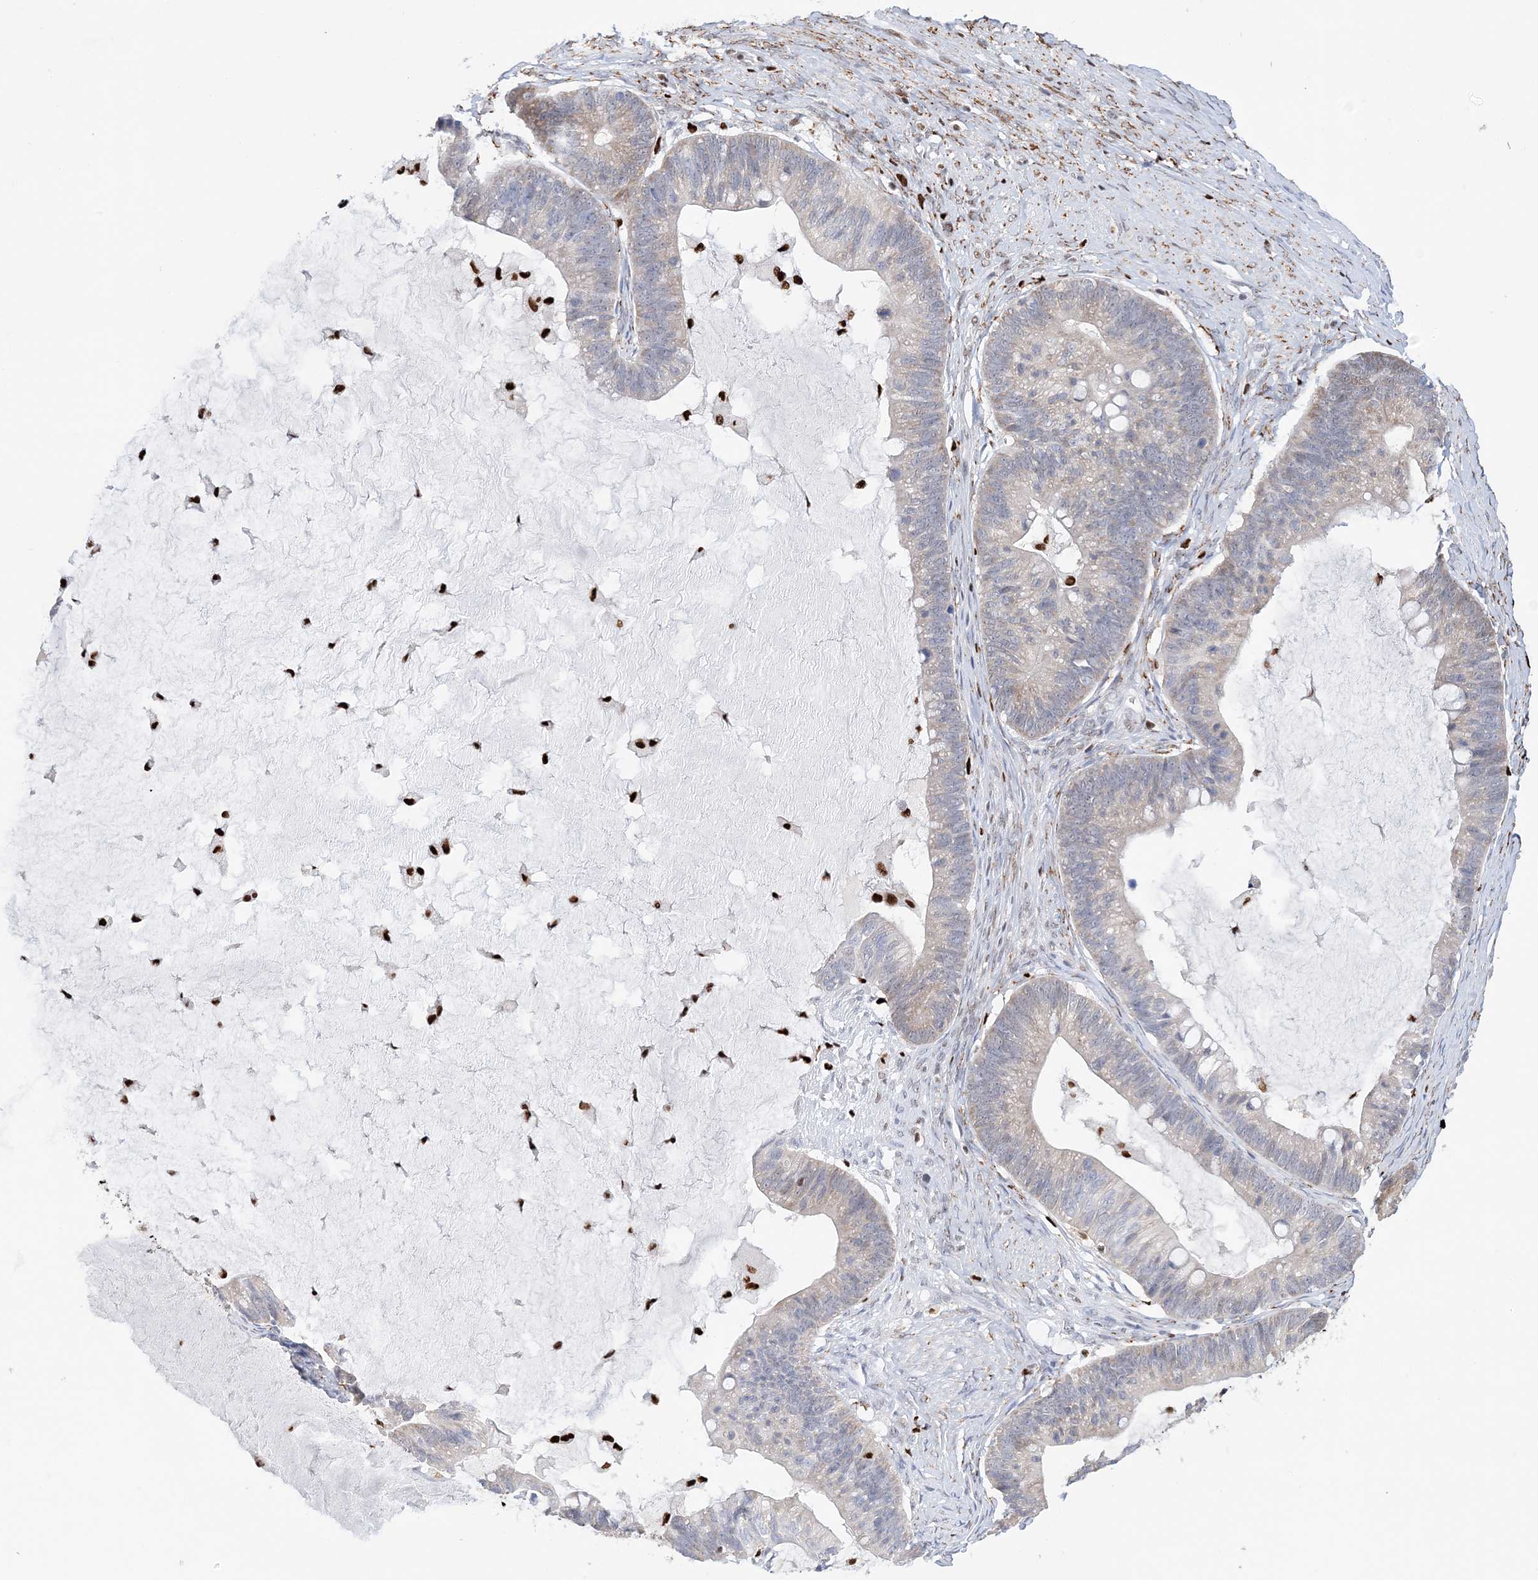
{"staining": {"intensity": "weak", "quantity": "<25%", "location": "cytoplasmic/membranous"}, "tissue": "ovarian cancer", "cell_type": "Tumor cells", "image_type": "cancer", "snomed": [{"axis": "morphology", "description": "Cystadenocarcinoma, mucinous, NOS"}, {"axis": "topography", "description": "Ovary"}], "caption": "There is no significant expression in tumor cells of ovarian cancer (mucinous cystadenocarcinoma). (DAB IHC visualized using brightfield microscopy, high magnification).", "gene": "NIT2", "patient": {"sex": "female", "age": 61}}